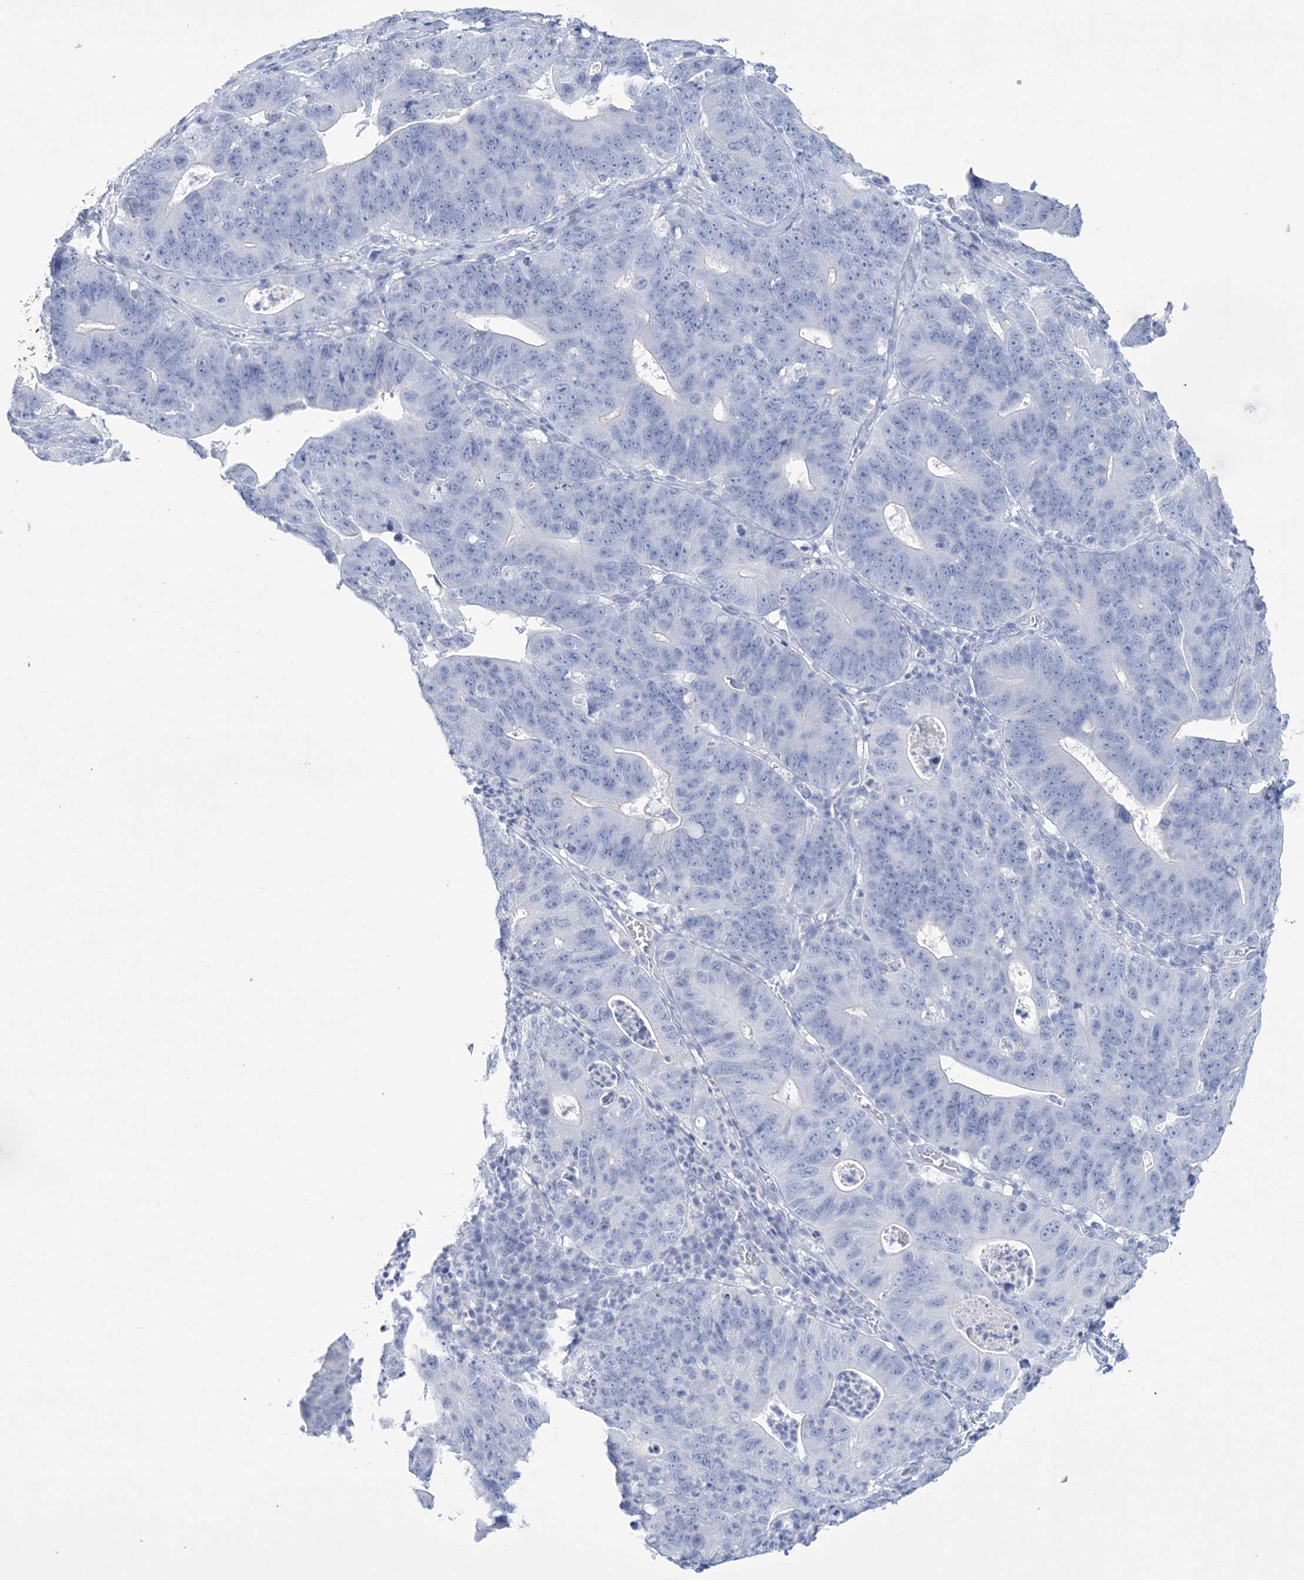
{"staining": {"intensity": "negative", "quantity": "none", "location": "none"}, "tissue": "stomach cancer", "cell_type": "Tumor cells", "image_type": "cancer", "snomed": [{"axis": "morphology", "description": "Adenocarcinoma, NOS"}, {"axis": "topography", "description": "Stomach"}], "caption": "A histopathology image of human stomach cancer (adenocarcinoma) is negative for staining in tumor cells.", "gene": "RBP2", "patient": {"sex": "male", "age": 59}}